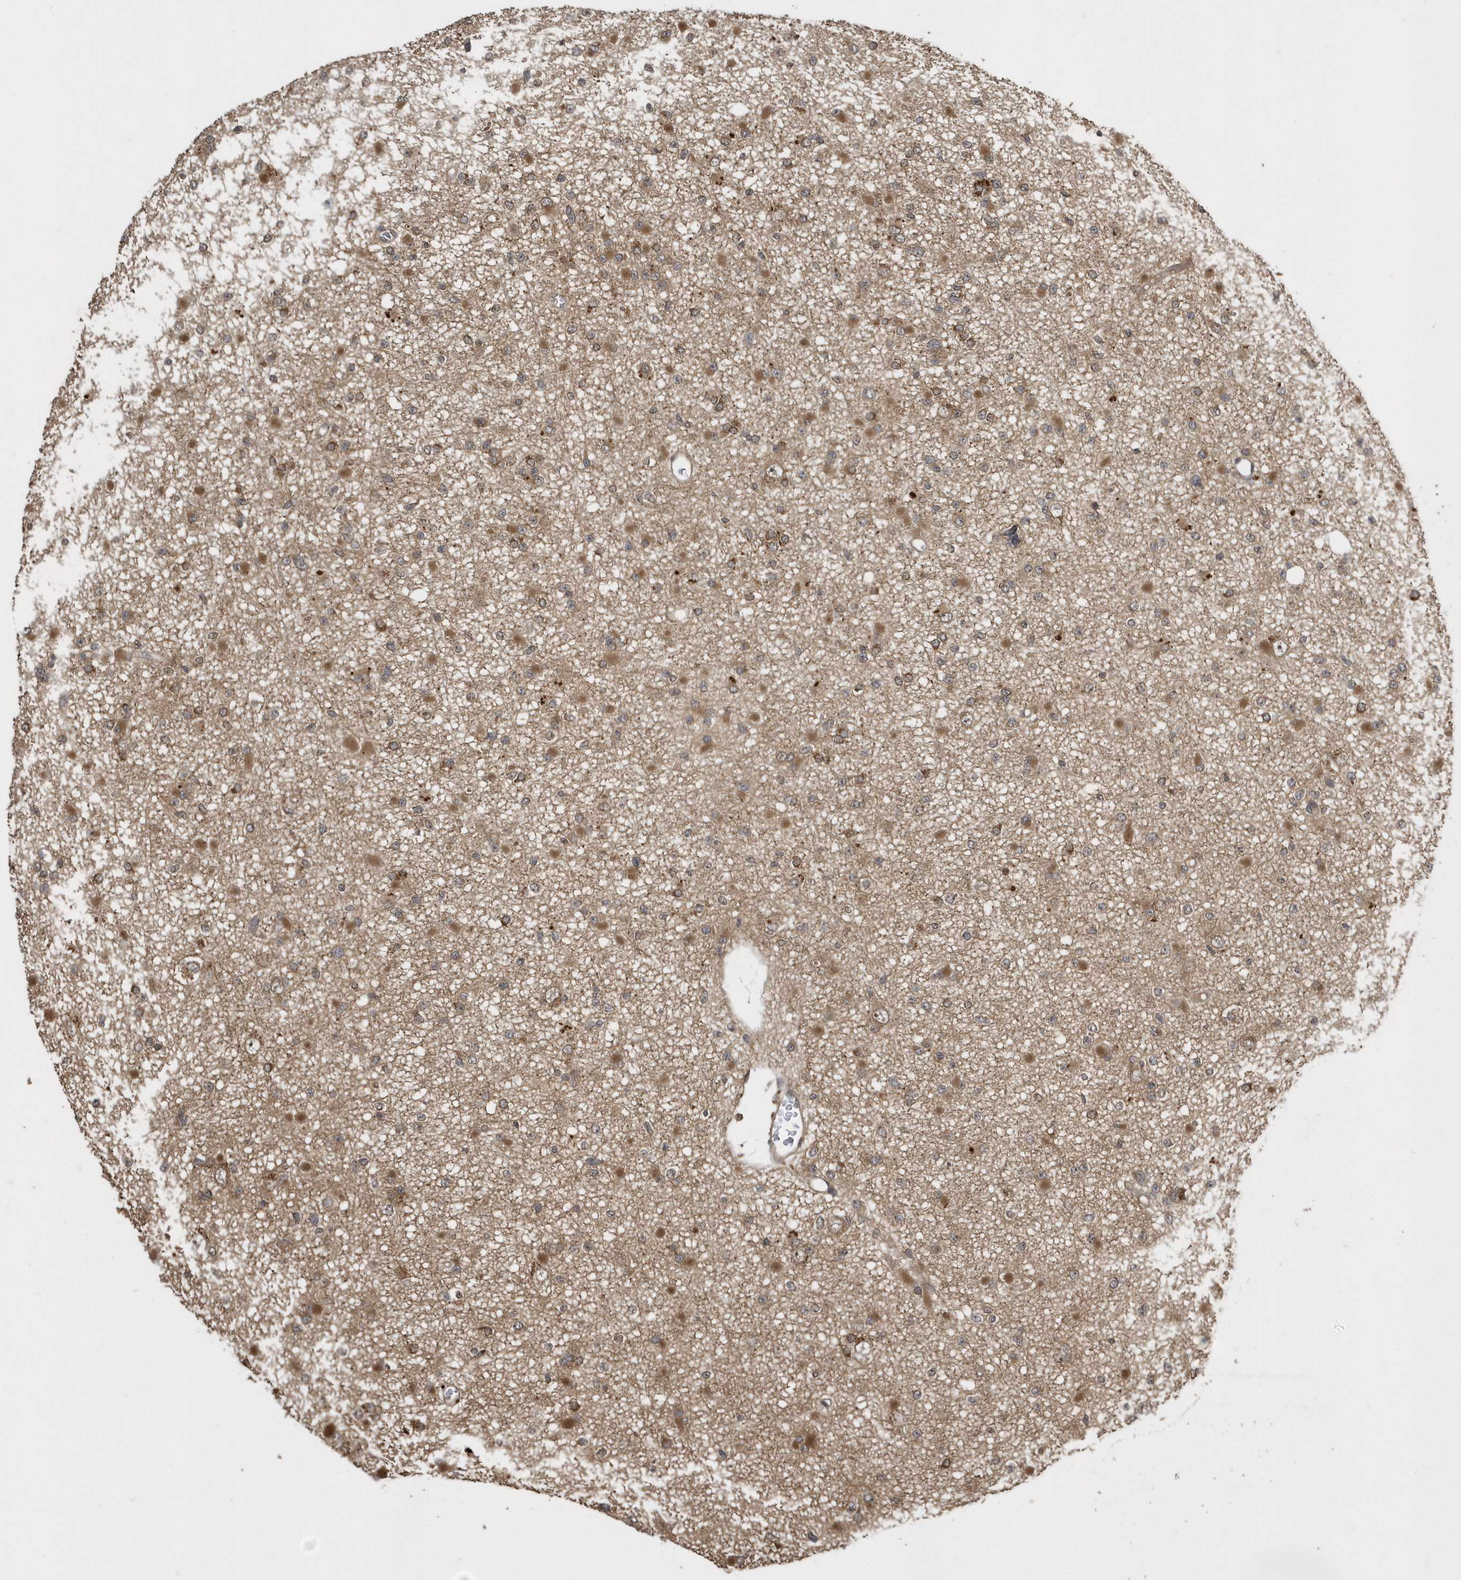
{"staining": {"intensity": "moderate", "quantity": ">75%", "location": "cytoplasmic/membranous"}, "tissue": "glioma", "cell_type": "Tumor cells", "image_type": "cancer", "snomed": [{"axis": "morphology", "description": "Glioma, malignant, Low grade"}, {"axis": "topography", "description": "Brain"}], "caption": "Moderate cytoplasmic/membranous staining for a protein is present in about >75% of tumor cells of glioma using IHC.", "gene": "WASHC5", "patient": {"sex": "female", "age": 22}}